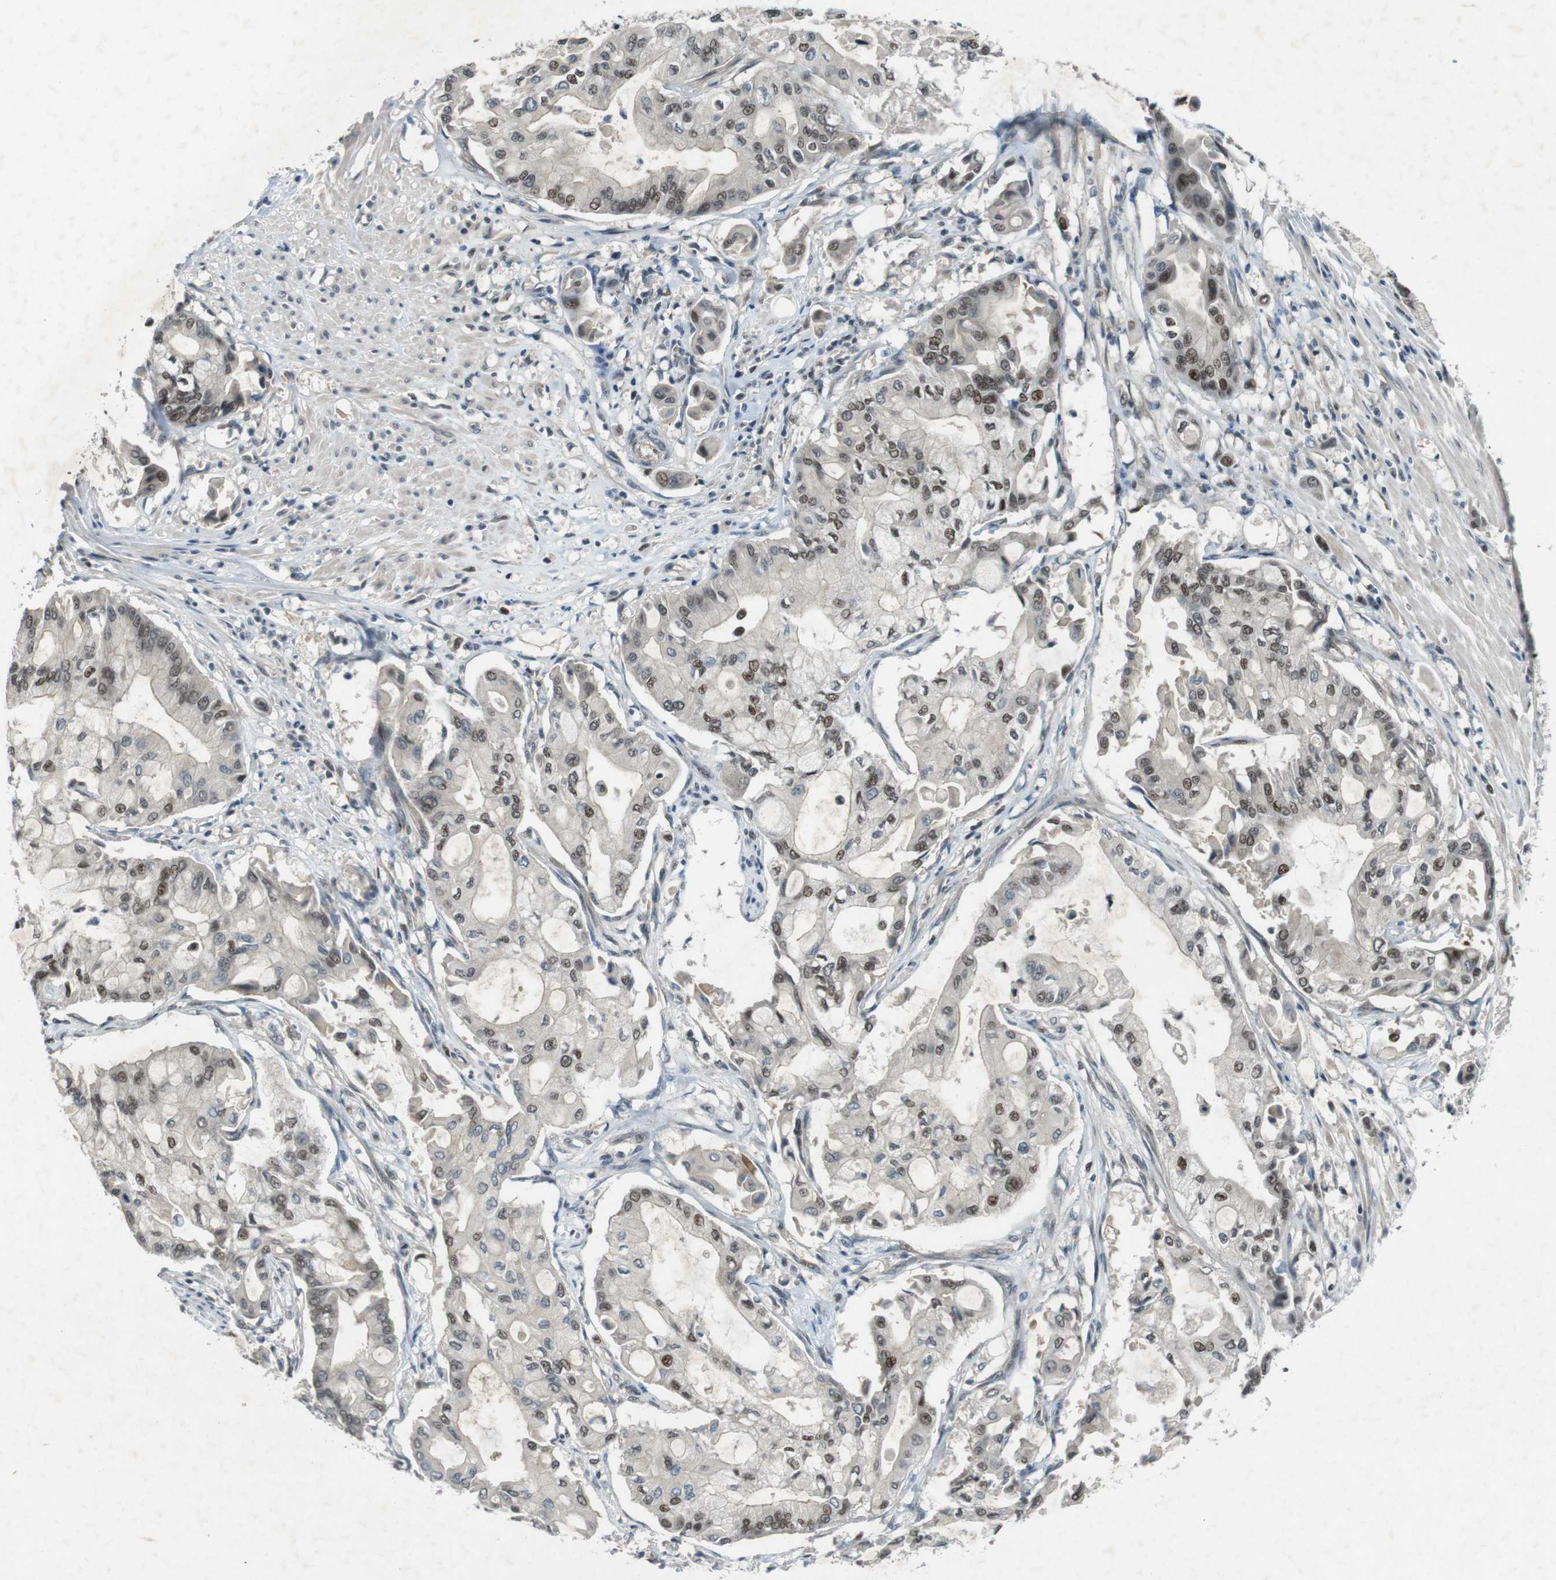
{"staining": {"intensity": "moderate", "quantity": ">75%", "location": "nuclear"}, "tissue": "pancreatic cancer", "cell_type": "Tumor cells", "image_type": "cancer", "snomed": [{"axis": "morphology", "description": "Adenocarcinoma, NOS"}, {"axis": "morphology", "description": "Adenocarcinoma, metastatic, NOS"}, {"axis": "topography", "description": "Lymph node"}, {"axis": "topography", "description": "Pancreas"}, {"axis": "topography", "description": "Duodenum"}], "caption": "Approximately >75% of tumor cells in pancreatic cancer reveal moderate nuclear protein positivity as visualized by brown immunohistochemical staining.", "gene": "MAPKAPK5", "patient": {"sex": "female", "age": 64}}